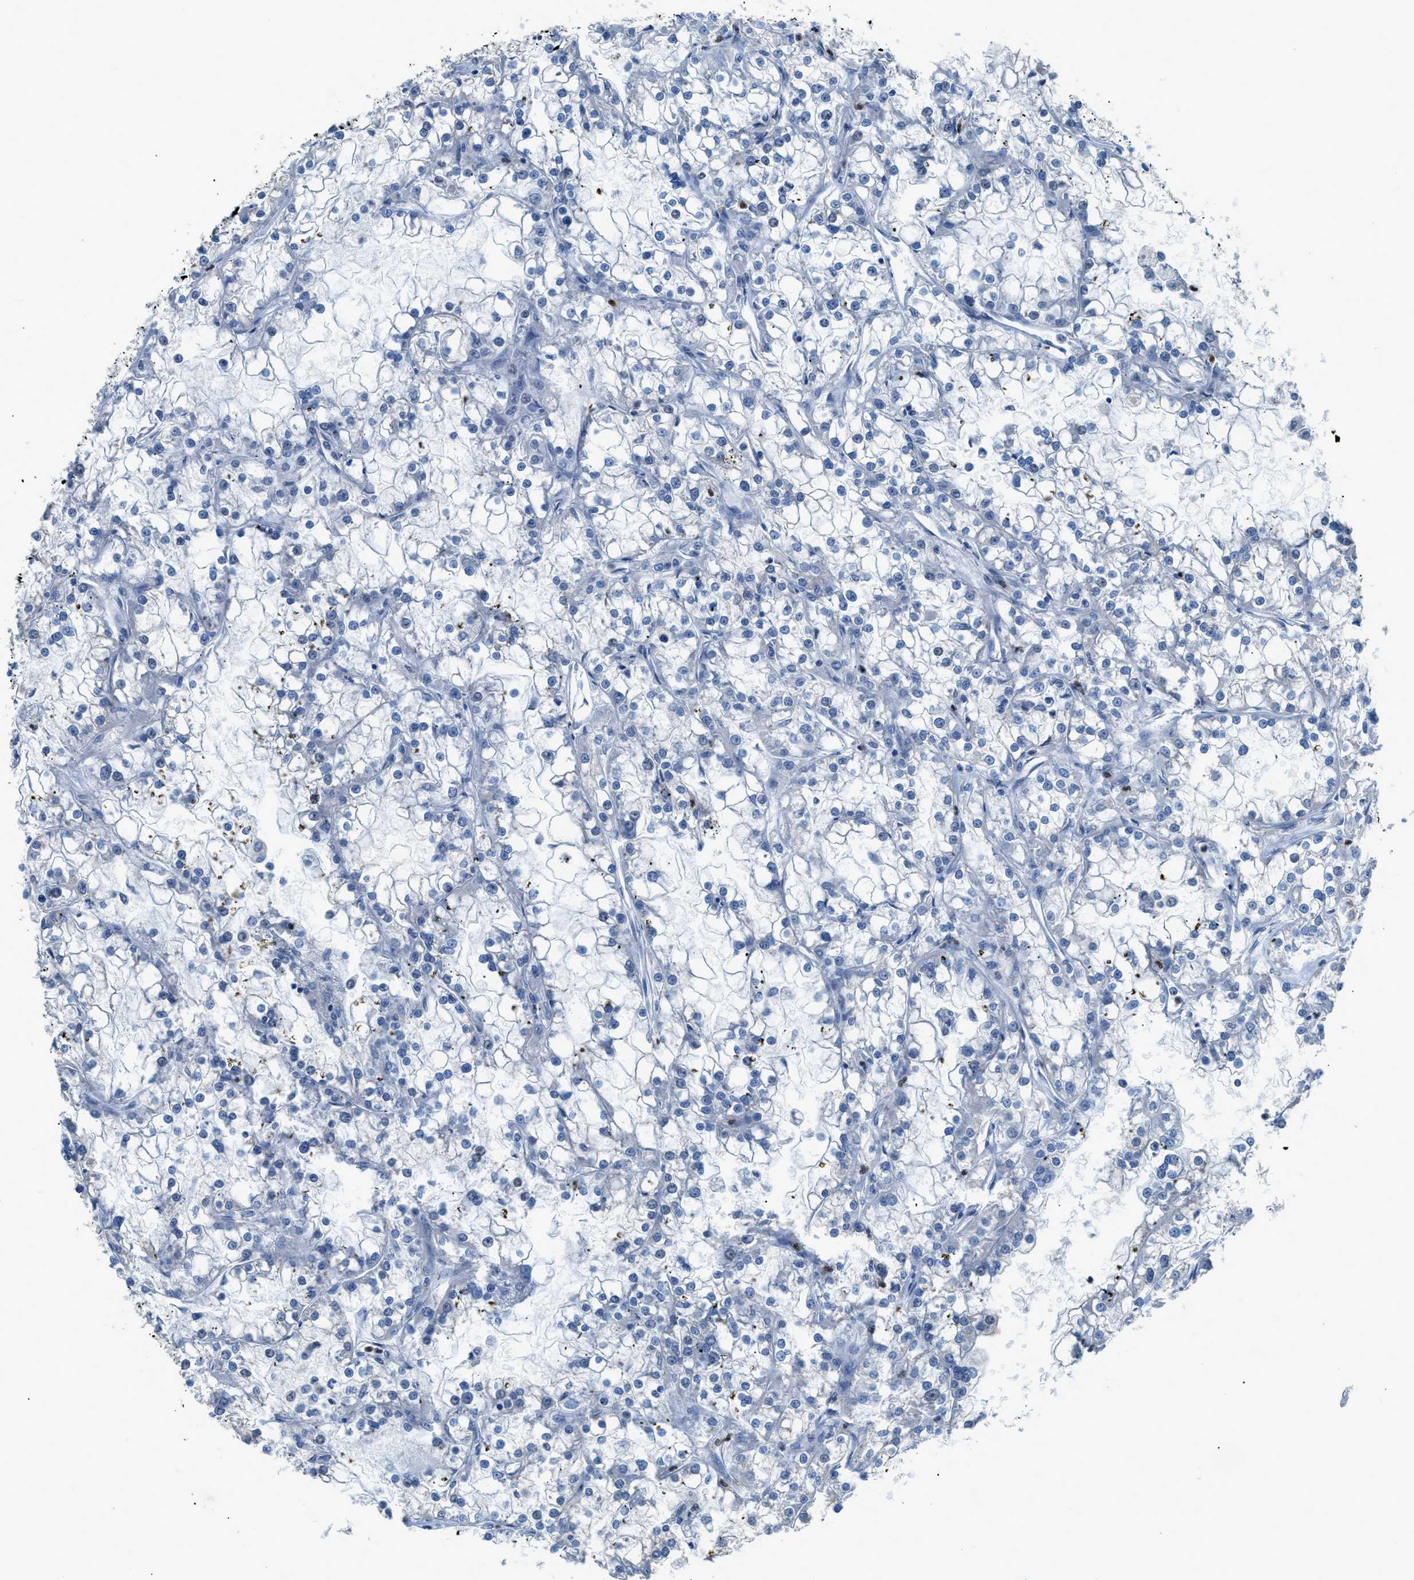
{"staining": {"intensity": "negative", "quantity": "none", "location": "none"}, "tissue": "renal cancer", "cell_type": "Tumor cells", "image_type": "cancer", "snomed": [{"axis": "morphology", "description": "Adenocarcinoma, NOS"}, {"axis": "topography", "description": "Kidney"}], "caption": "Tumor cells are negative for brown protein staining in renal cancer (adenocarcinoma).", "gene": "ITPR1", "patient": {"sex": "female", "age": 52}}